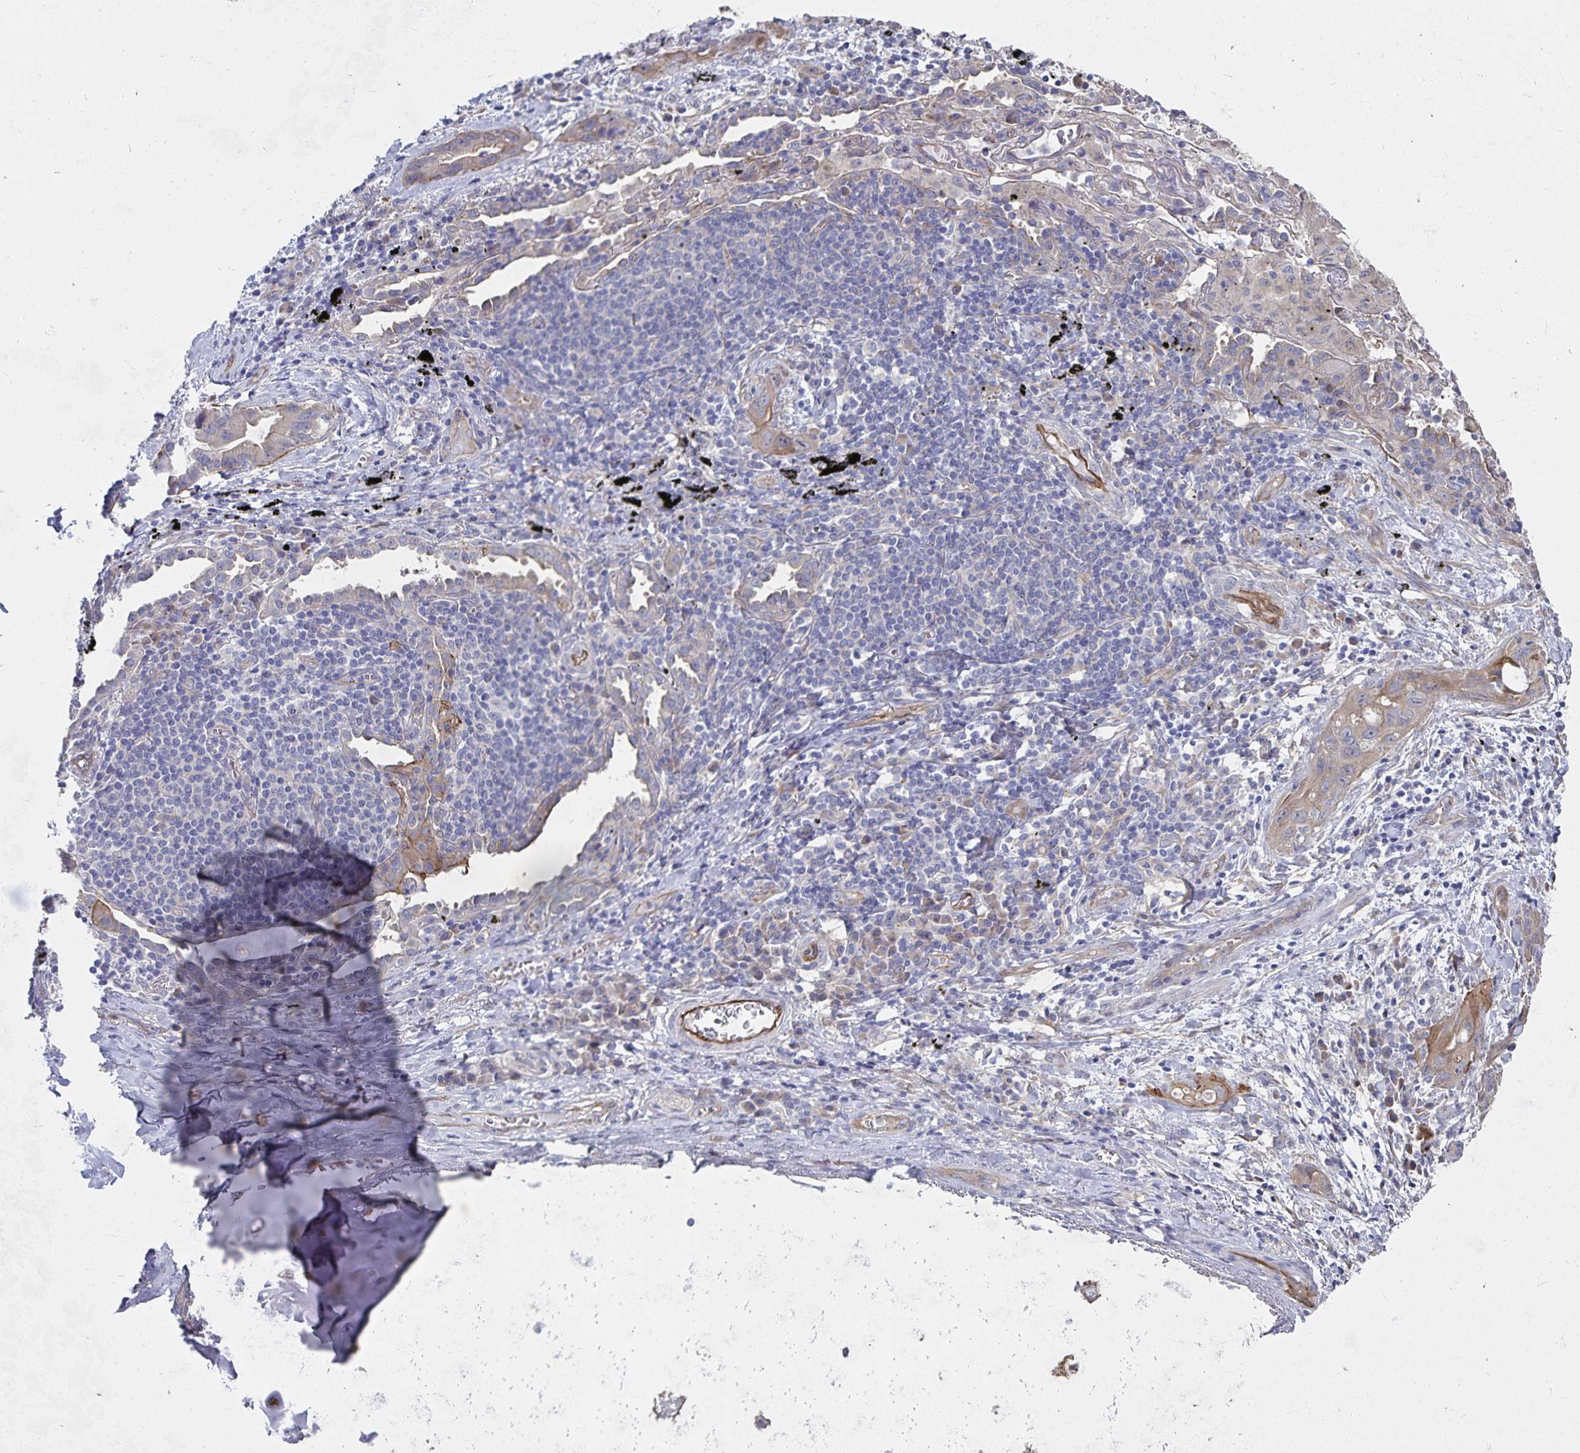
{"staining": {"intensity": "weak", "quantity": "25%-75%", "location": "cytoplasmic/membranous"}, "tissue": "lung cancer", "cell_type": "Tumor cells", "image_type": "cancer", "snomed": [{"axis": "morphology", "description": "Adenocarcinoma, NOS"}, {"axis": "topography", "description": "Lung"}], "caption": "Adenocarcinoma (lung) stained for a protein (brown) exhibits weak cytoplasmic/membranous positive positivity in about 25%-75% of tumor cells.", "gene": "SSTR1", "patient": {"sex": "male", "age": 65}}